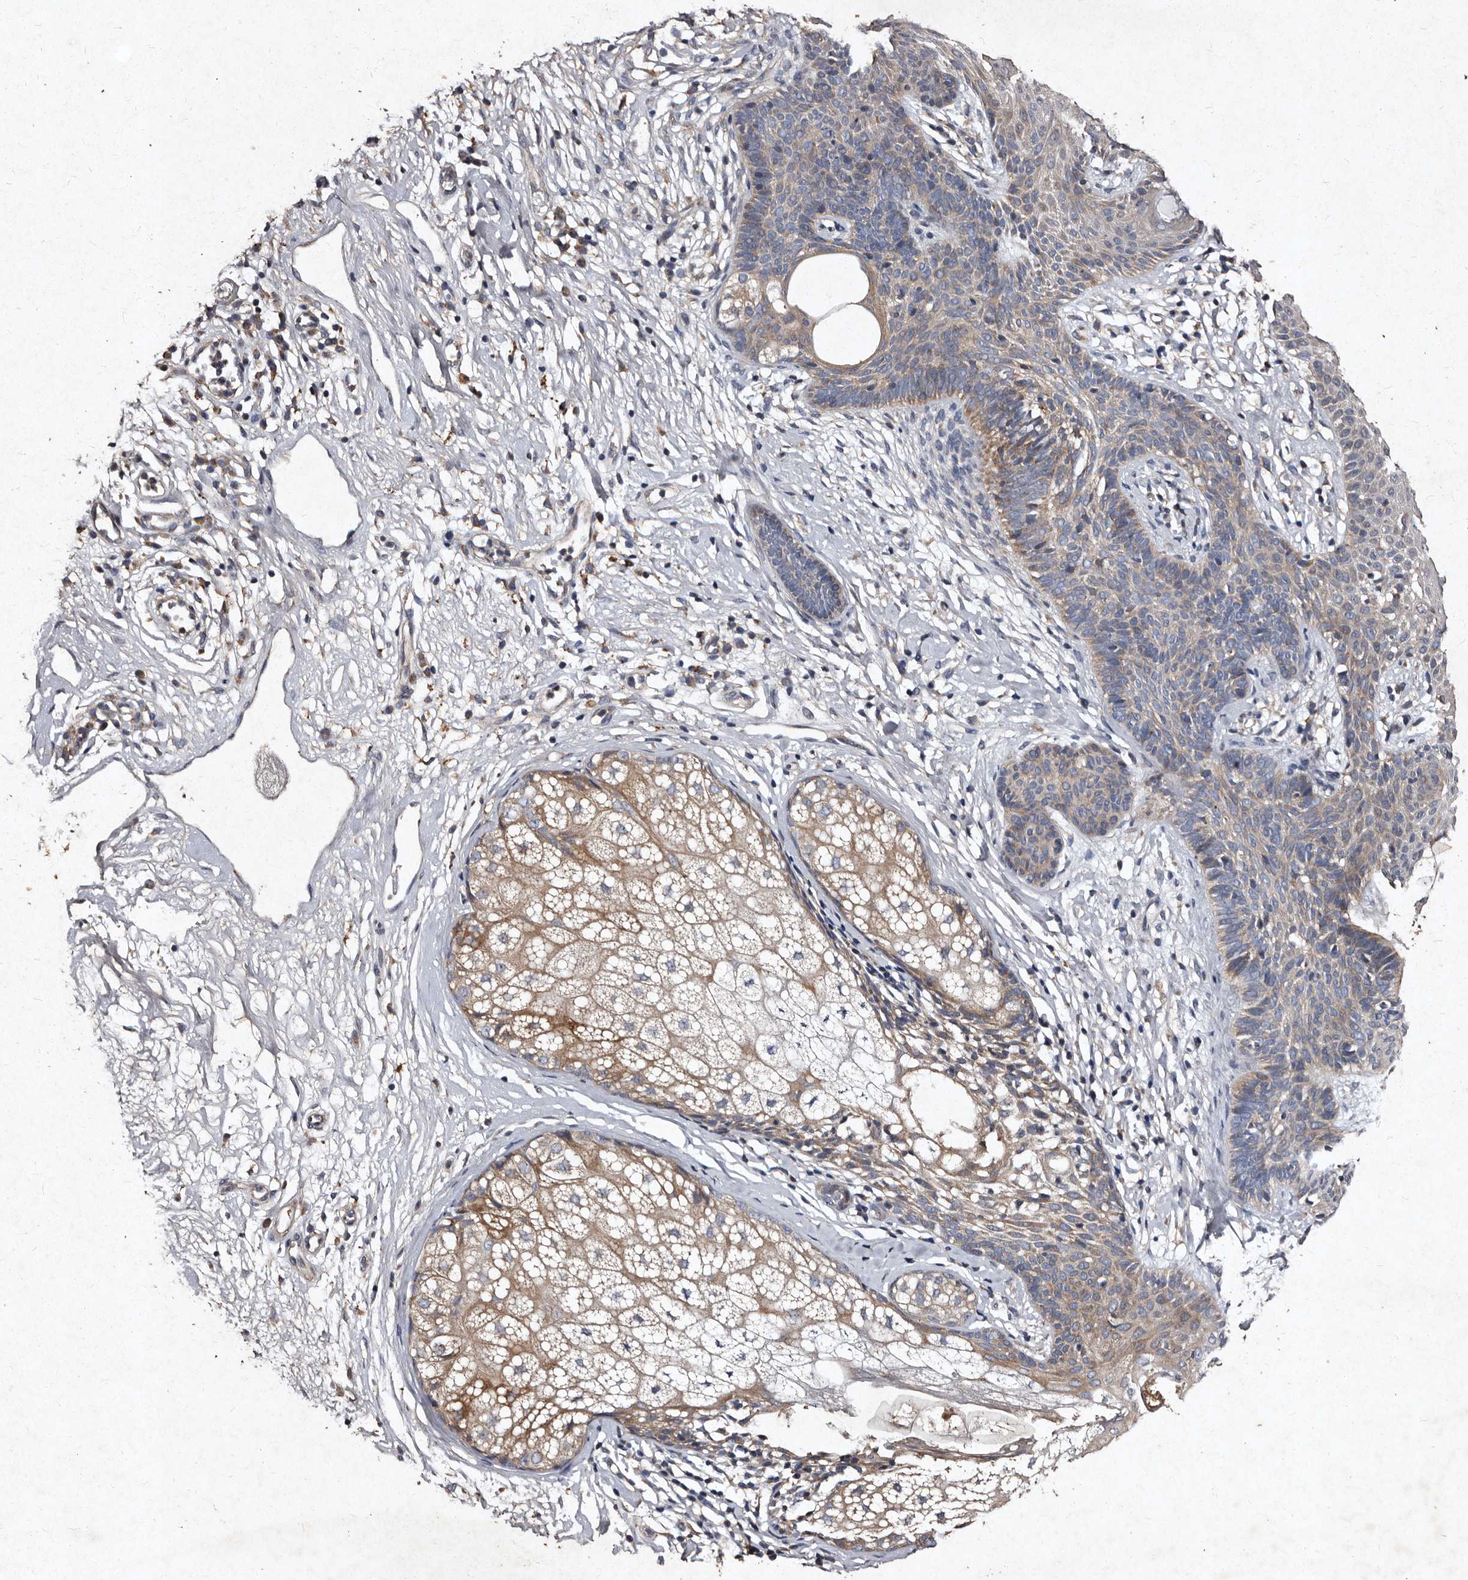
{"staining": {"intensity": "weak", "quantity": "25%-75%", "location": "cytoplasmic/membranous"}, "tissue": "skin cancer", "cell_type": "Tumor cells", "image_type": "cancer", "snomed": [{"axis": "morphology", "description": "Developmental malformation"}, {"axis": "morphology", "description": "Basal cell carcinoma"}, {"axis": "topography", "description": "Skin"}], "caption": "This is an image of immunohistochemistry (IHC) staining of skin basal cell carcinoma, which shows weak expression in the cytoplasmic/membranous of tumor cells.", "gene": "TFB1M", "patient": {"sex": "female", "age": 62}}